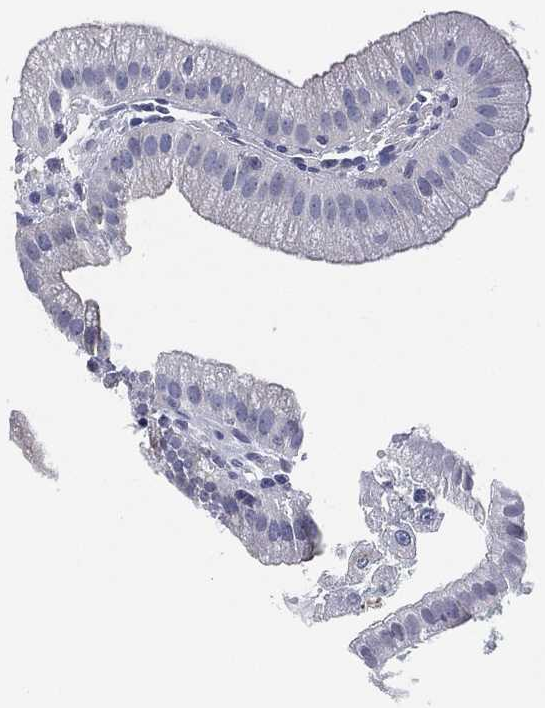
{"staining": {"intensity": "negative", "quantity": "none", "location": "none"}, "tissue": "gallbladder", "cell_type": "Glandular cells", "image_type": "normal", "snomed": [{"axis": "morphology", "description": "Normal tissue, NOS"}, {"axis": "topography", "description": "Gallbladder"}], "caption": "Human gallbladder stained for a protein using immunohistochemistry (IHC) displays no staining in glandular cells.", "gene": "CCDC70", "patient": {"sex": "male", "age": 67}}